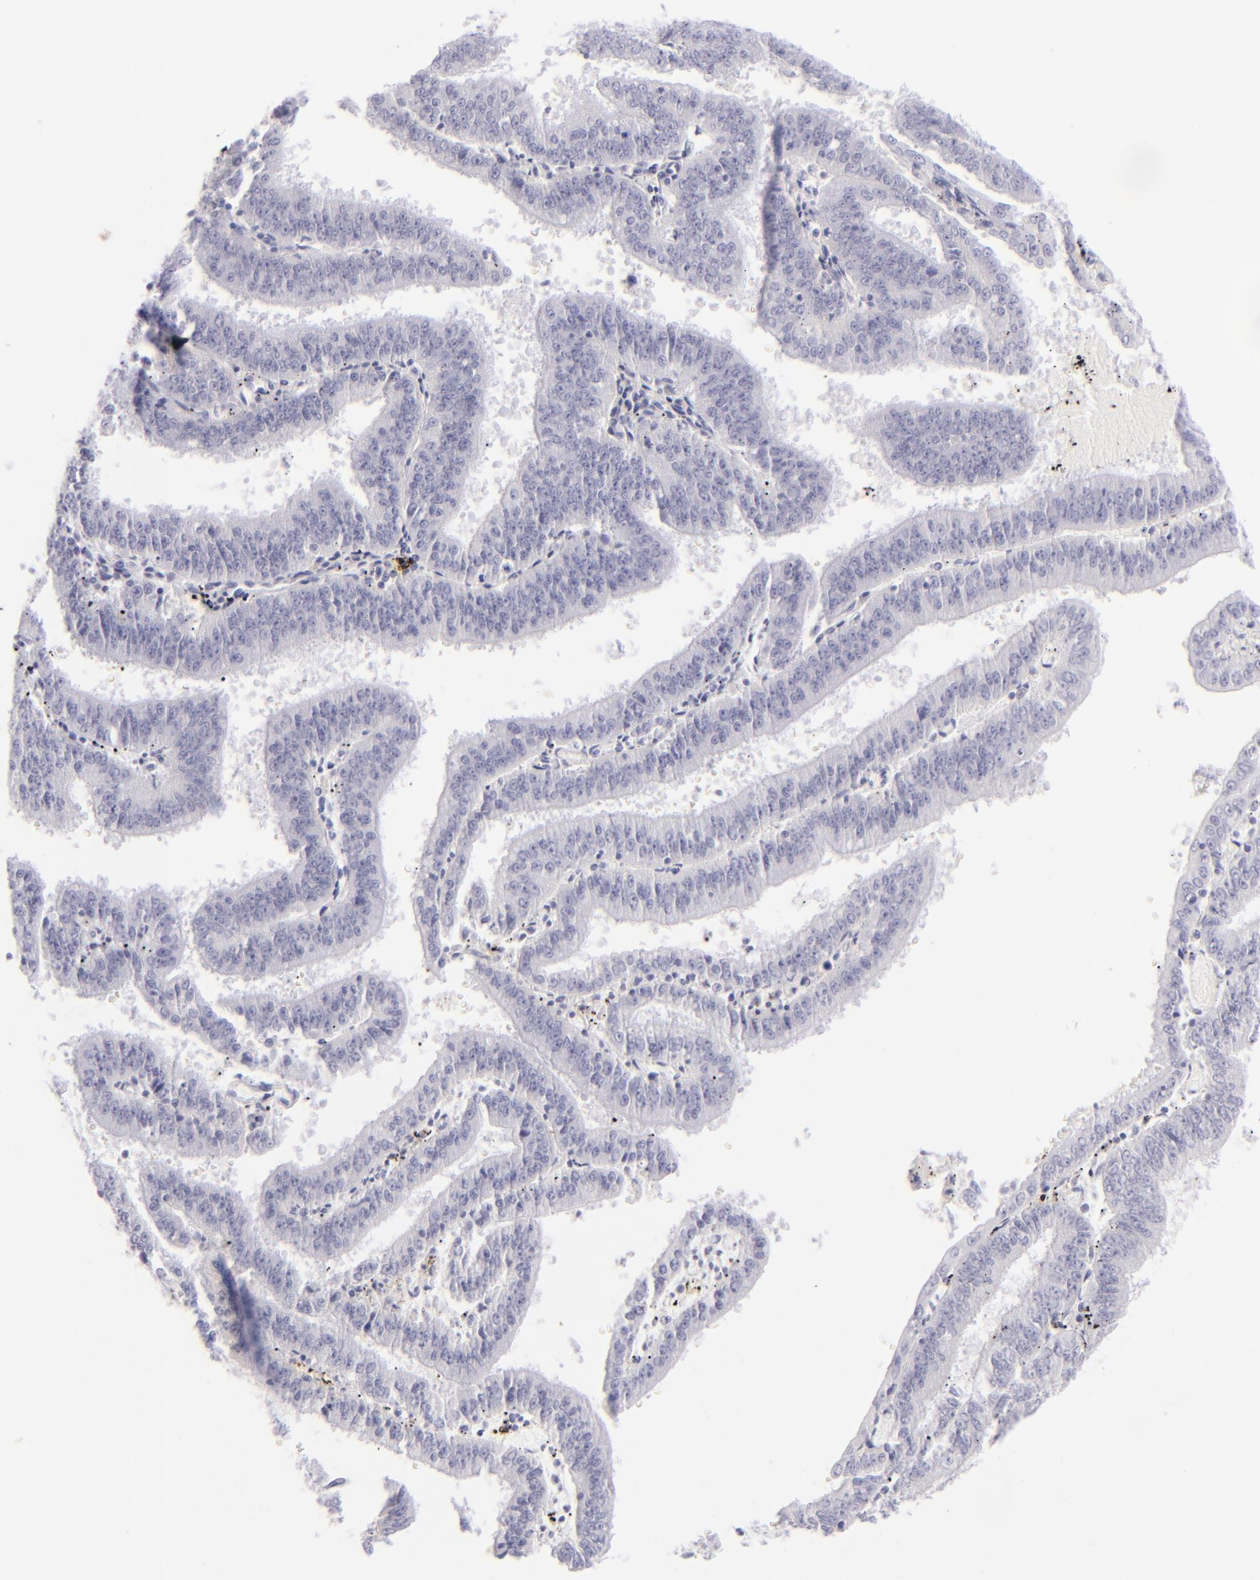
{"staining": {"intensity": "negative", "quantity": "none", "location": "none"}, "tissue": "endometrial cancer", "cell_type": "Tumor cells", "image_type": "cancer", "snomed": [{"axis": "morphology", "description": "Adenocarcinoma, NOS"}, {"axis": "topography", "description": "Endometrium"}], "caption": "Immunohistochemistry (IHC) of endometrial cancer (adenocarcinoma) demonstrates no expression in tumor cells.", "gene": "FCER2", "patient": {"sex": "female", "age": 66}}